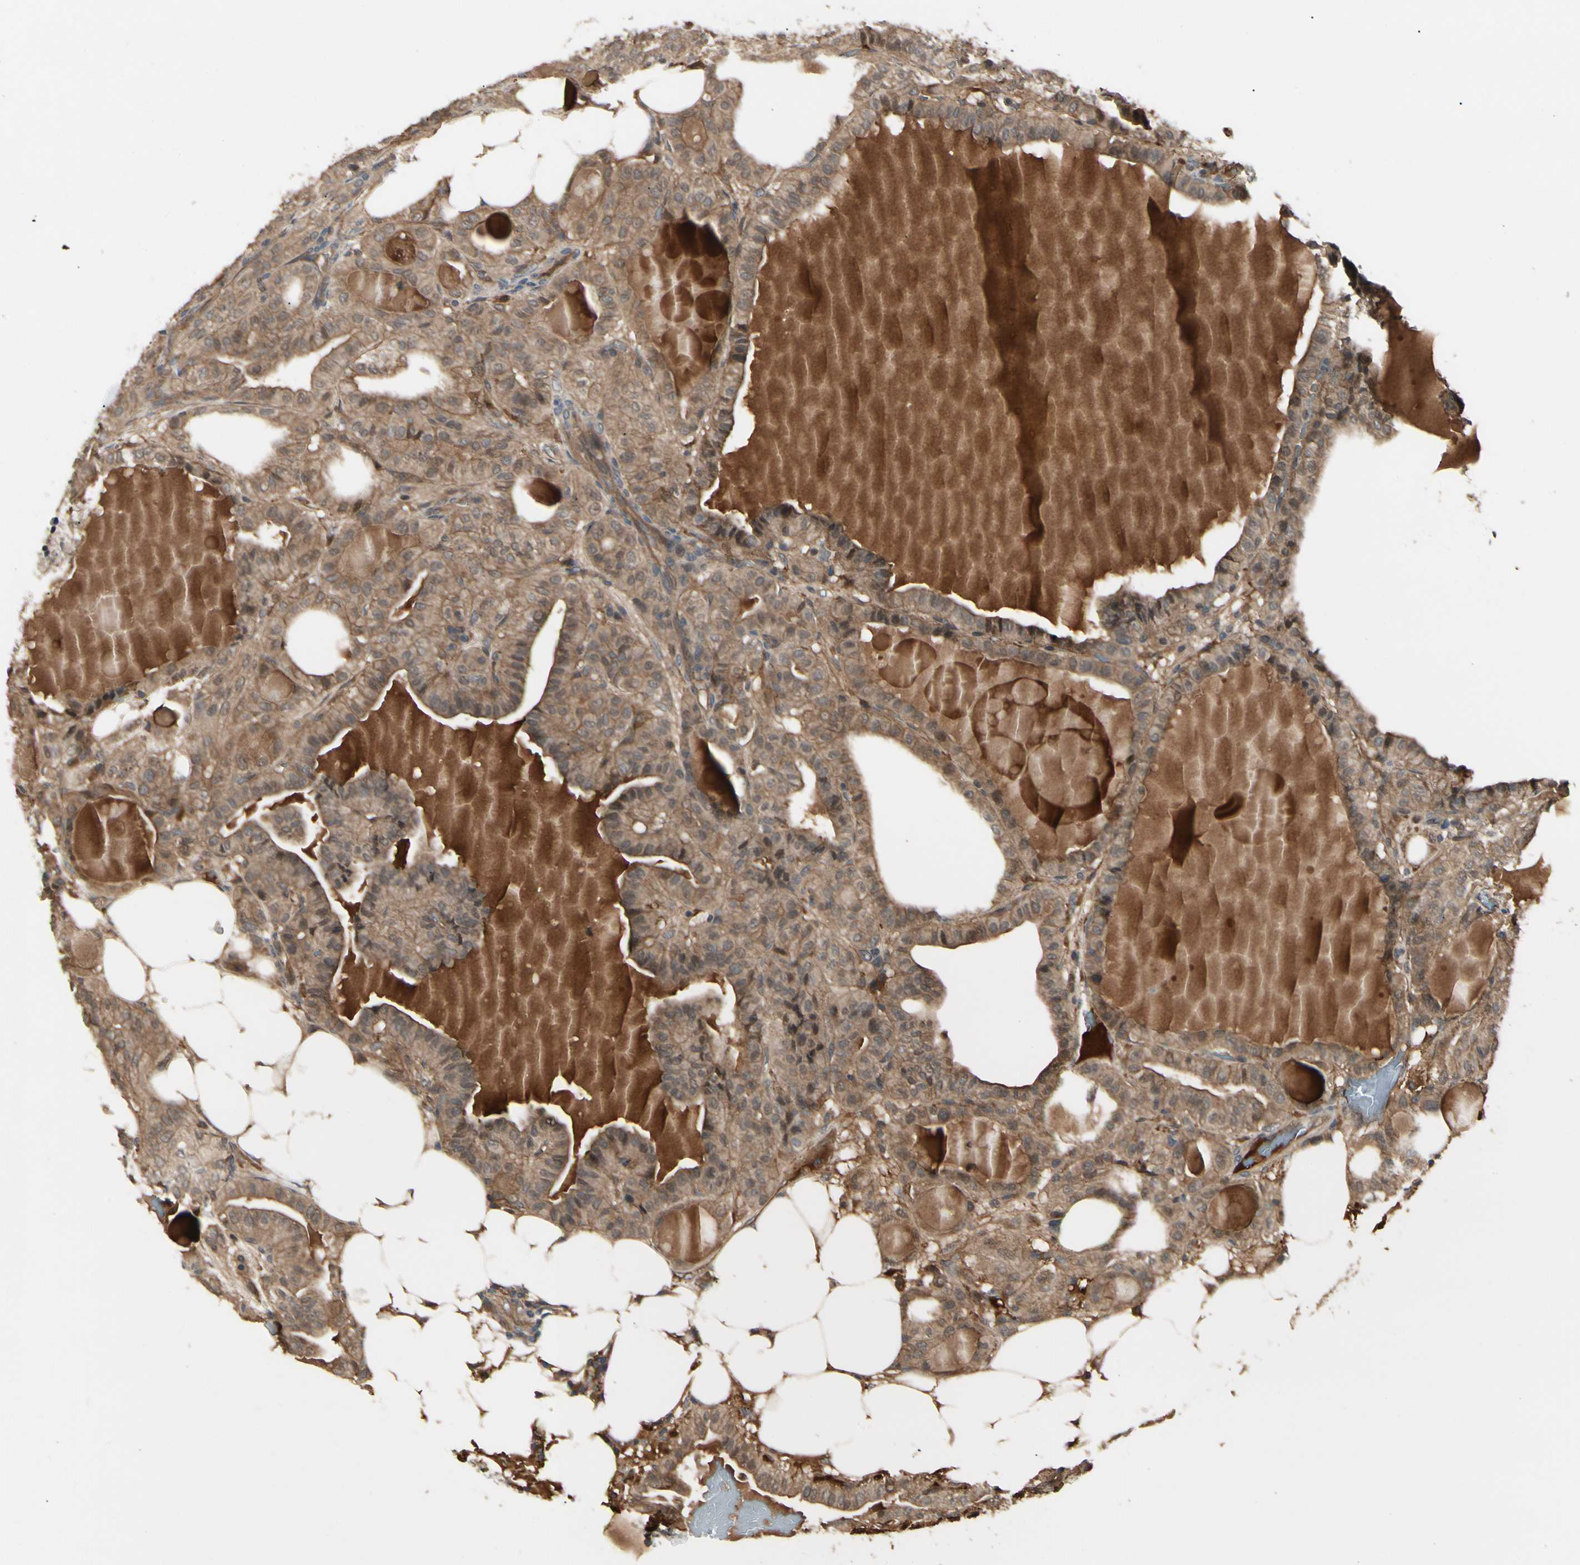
{"staining": {"intensity": "moderate", "quantity": ">75%", "location": "cytoplasmic/membranous"}, "tissue": "thyroid cancer", "cell_type": "Tumor cells", "image_type": "cancer", "snomed": [{"axis": "morphology", "description": "Papillary adenocarcinoma, NOS"}, {"axis": "topography", "description": "Thyroid gland"}], "caption": "Thyroid cancer stained for a protein (brown) displays moderate cytoplasmic/membranous positive positivity in about >75% of tumor cells.", "gene": "RNF14", "patient": {"sex": "male", "age": 77}}